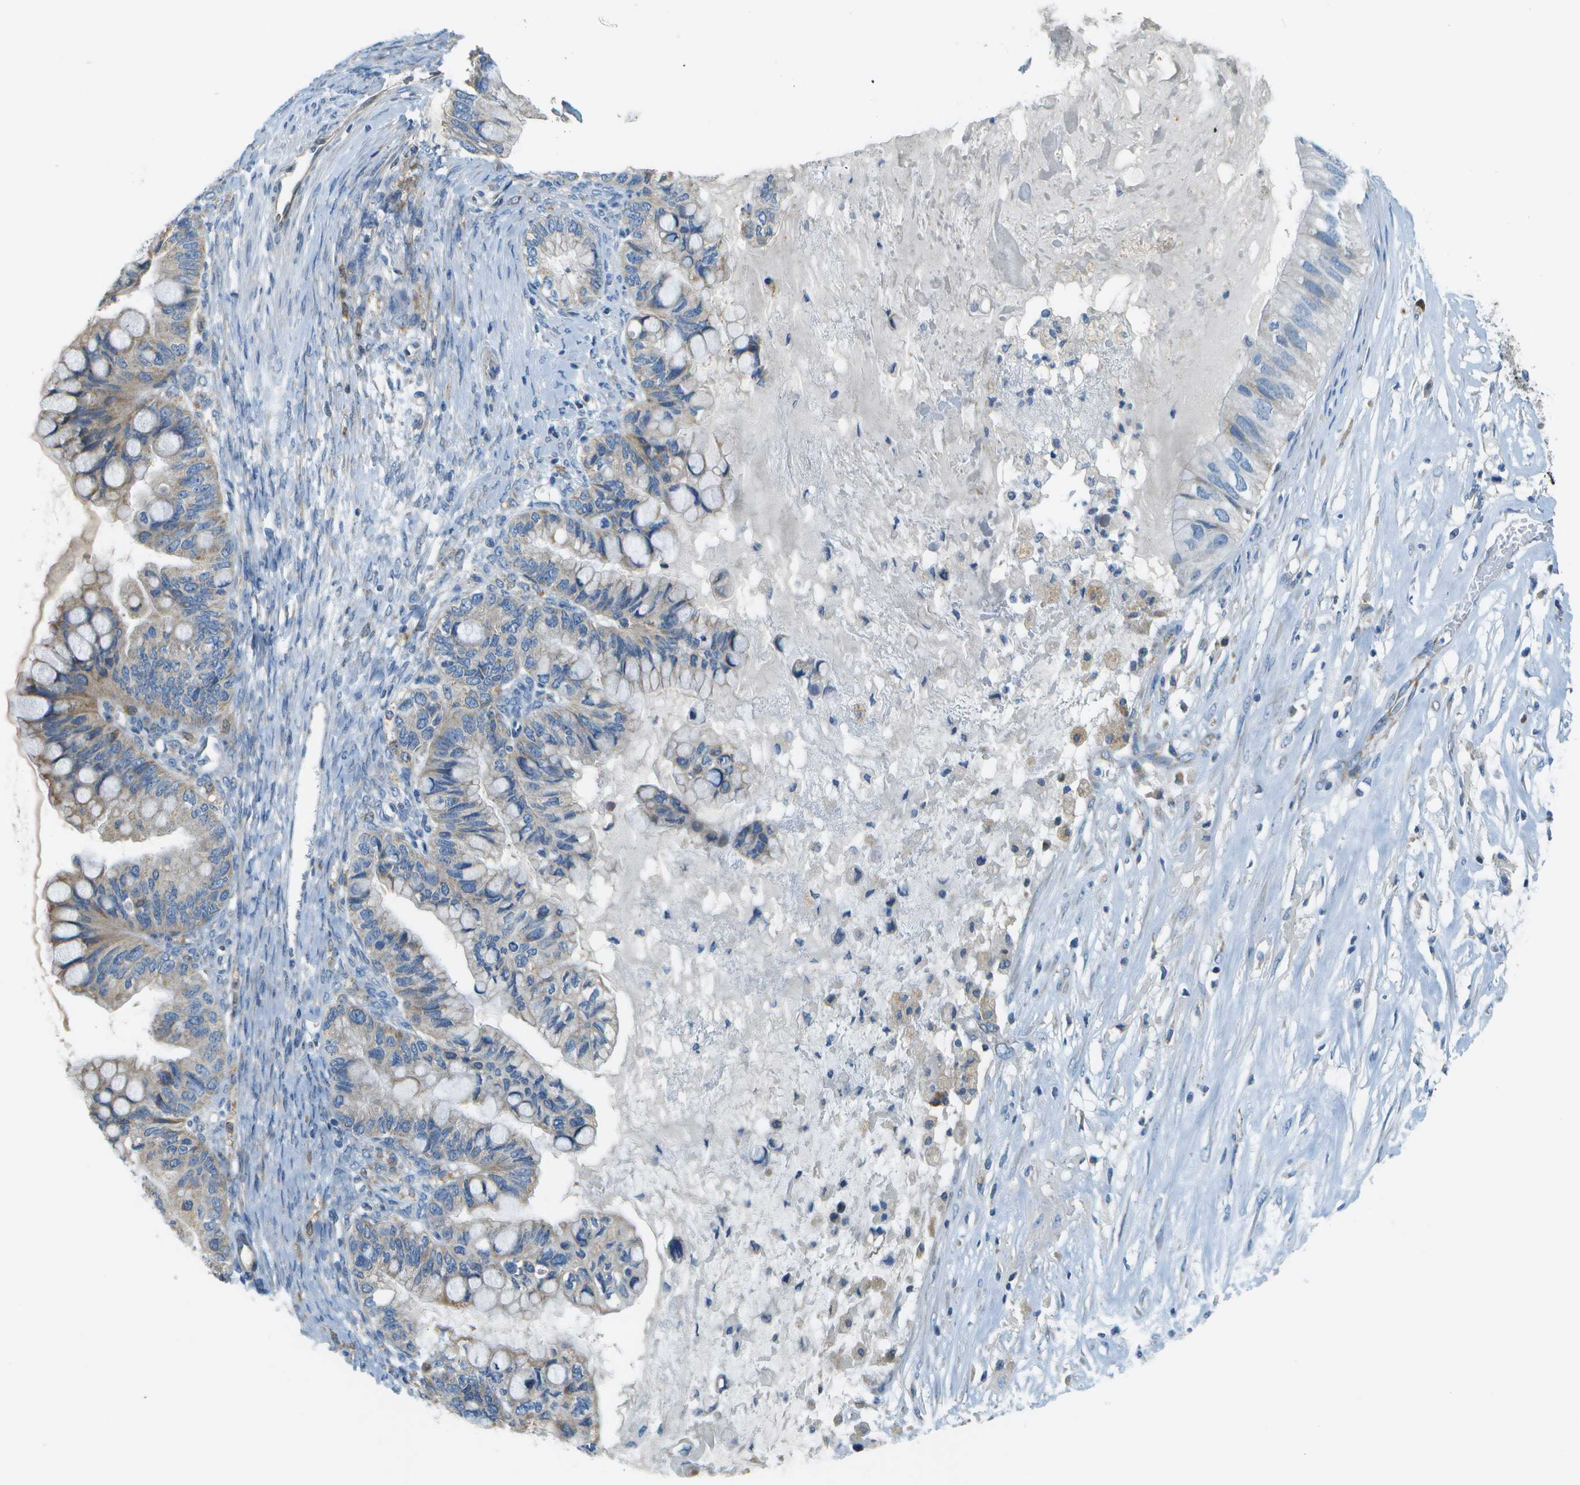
{"staining": {"intensity": "weak", "quantity": "<25%", "location": "cytoplasmic/membranous"}, "tissue": "ovarian cancer", "cell_type": "Tumor cells", "image_type": "cancer", "snomed": [{"axis": "morphology", "description": "Cystadenocarcinoma, mucinous, NOS"}, {"axis": "topography", "description": "Ovary"}], "caption": "Immunohistochemical staining of mucinous cystadenocarcinoma (ovarian) displays no significant positivity in tumor cells.", "gene": "PTGIS", "patient": {"sex": "female", "age": 80}}